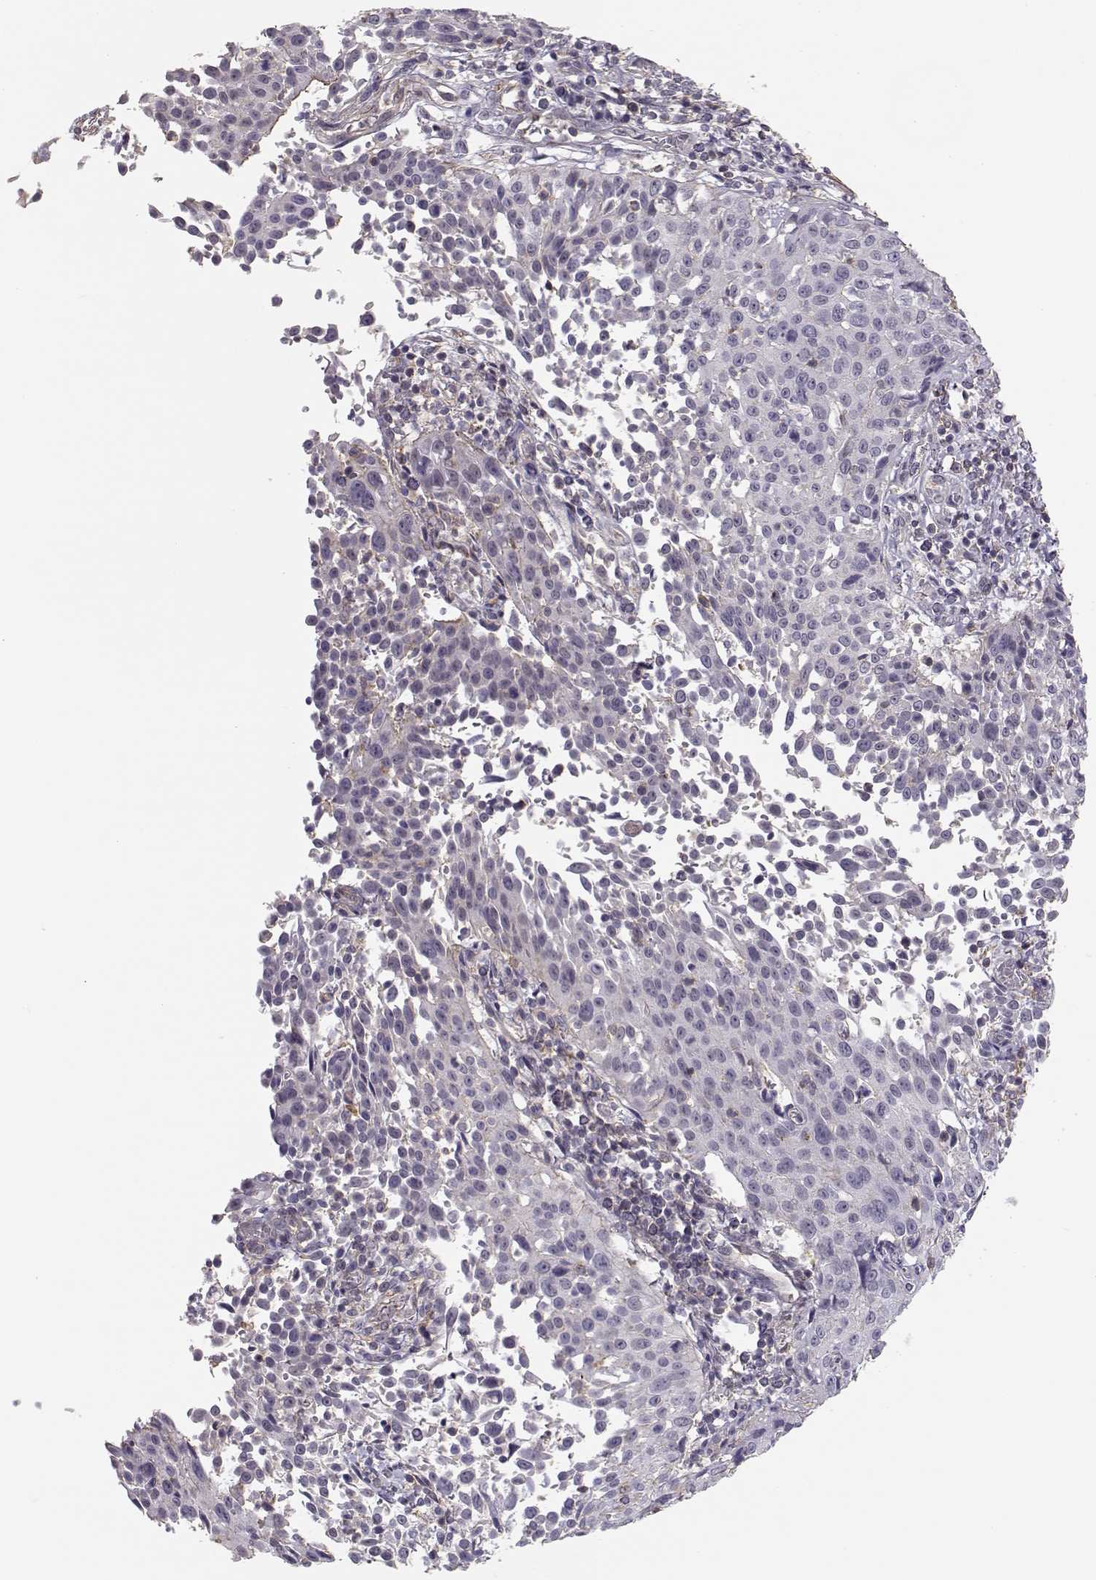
{"staining": {"intensity": "negative", "quantity": "none", "location": "none"}, "tissue": "cervical cancer", "cell_type": "Tumor cells", "image_type": "cancer", "snomed": [{"axis": "morphology", "description": "Squamous cell carcinoma, NOS"}, {"axis": "topography", "description": "Cervix"}], "caption": "Immunohistochemistry (IHC) of cervical cancer demonstrates no positivity in tumor cells.", "gene": "DAPL1", "patient": {"sex": "female", "age": 26}}